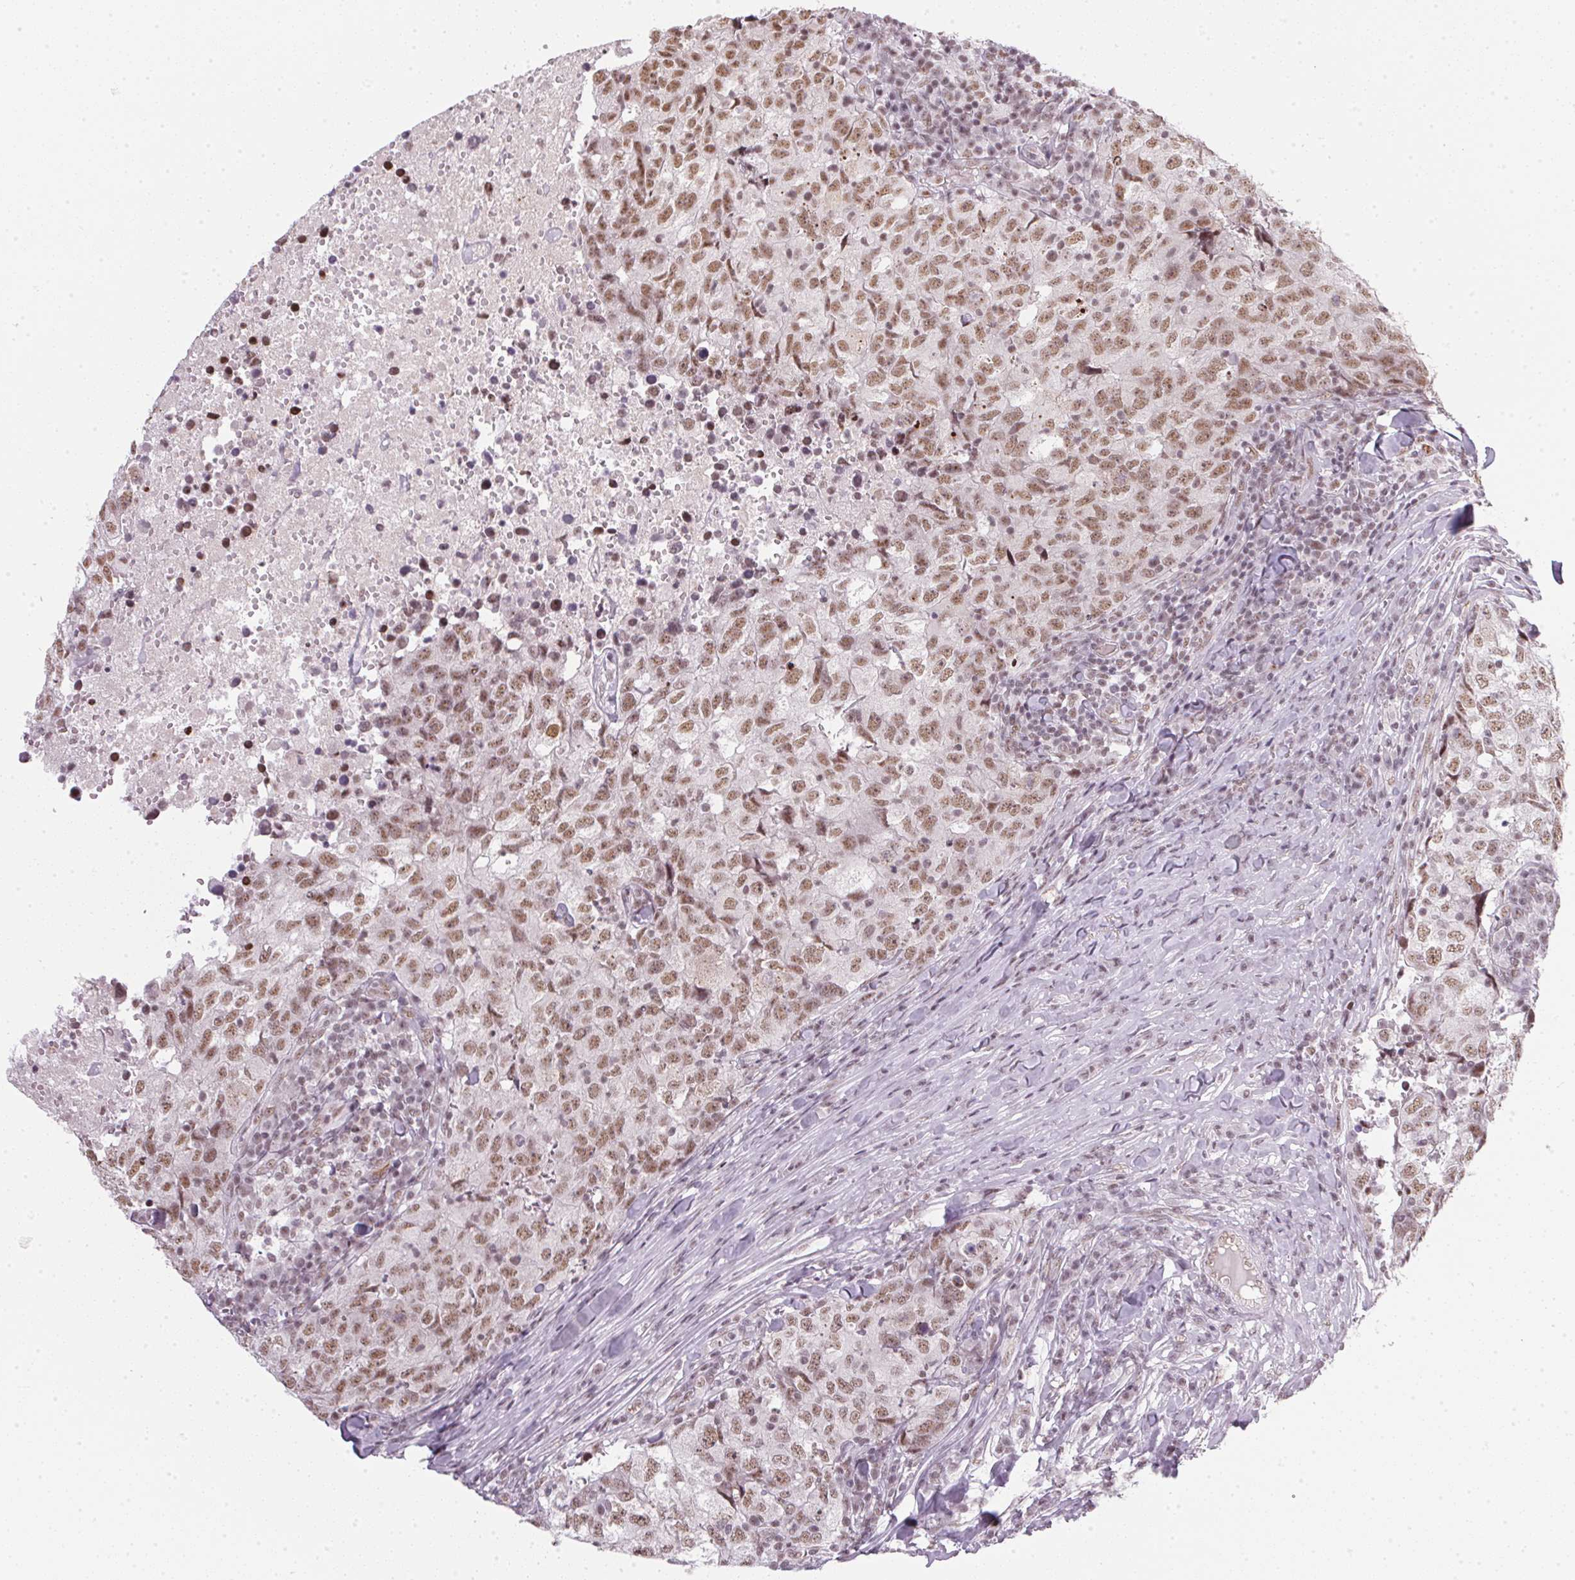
{"staining": {"intensity": "moderate", "quantity": ">75%", "location": "nuclear"}, "tissue": "breast cancer", "cell_type": "Tumor cells", "image_type": "cancer", "snomed": [{"axis": "morphology", "description": "Duct carcinoma"}, {"axis": "topography", "description": "Breast"}], "caption": "Human breast cancer stained with a brown dye exhibits moderate nuclear positive staining in about >75% of tumor cells.", "gene": "SRSF7", "patient": {"sex": "female", "age": 30}}